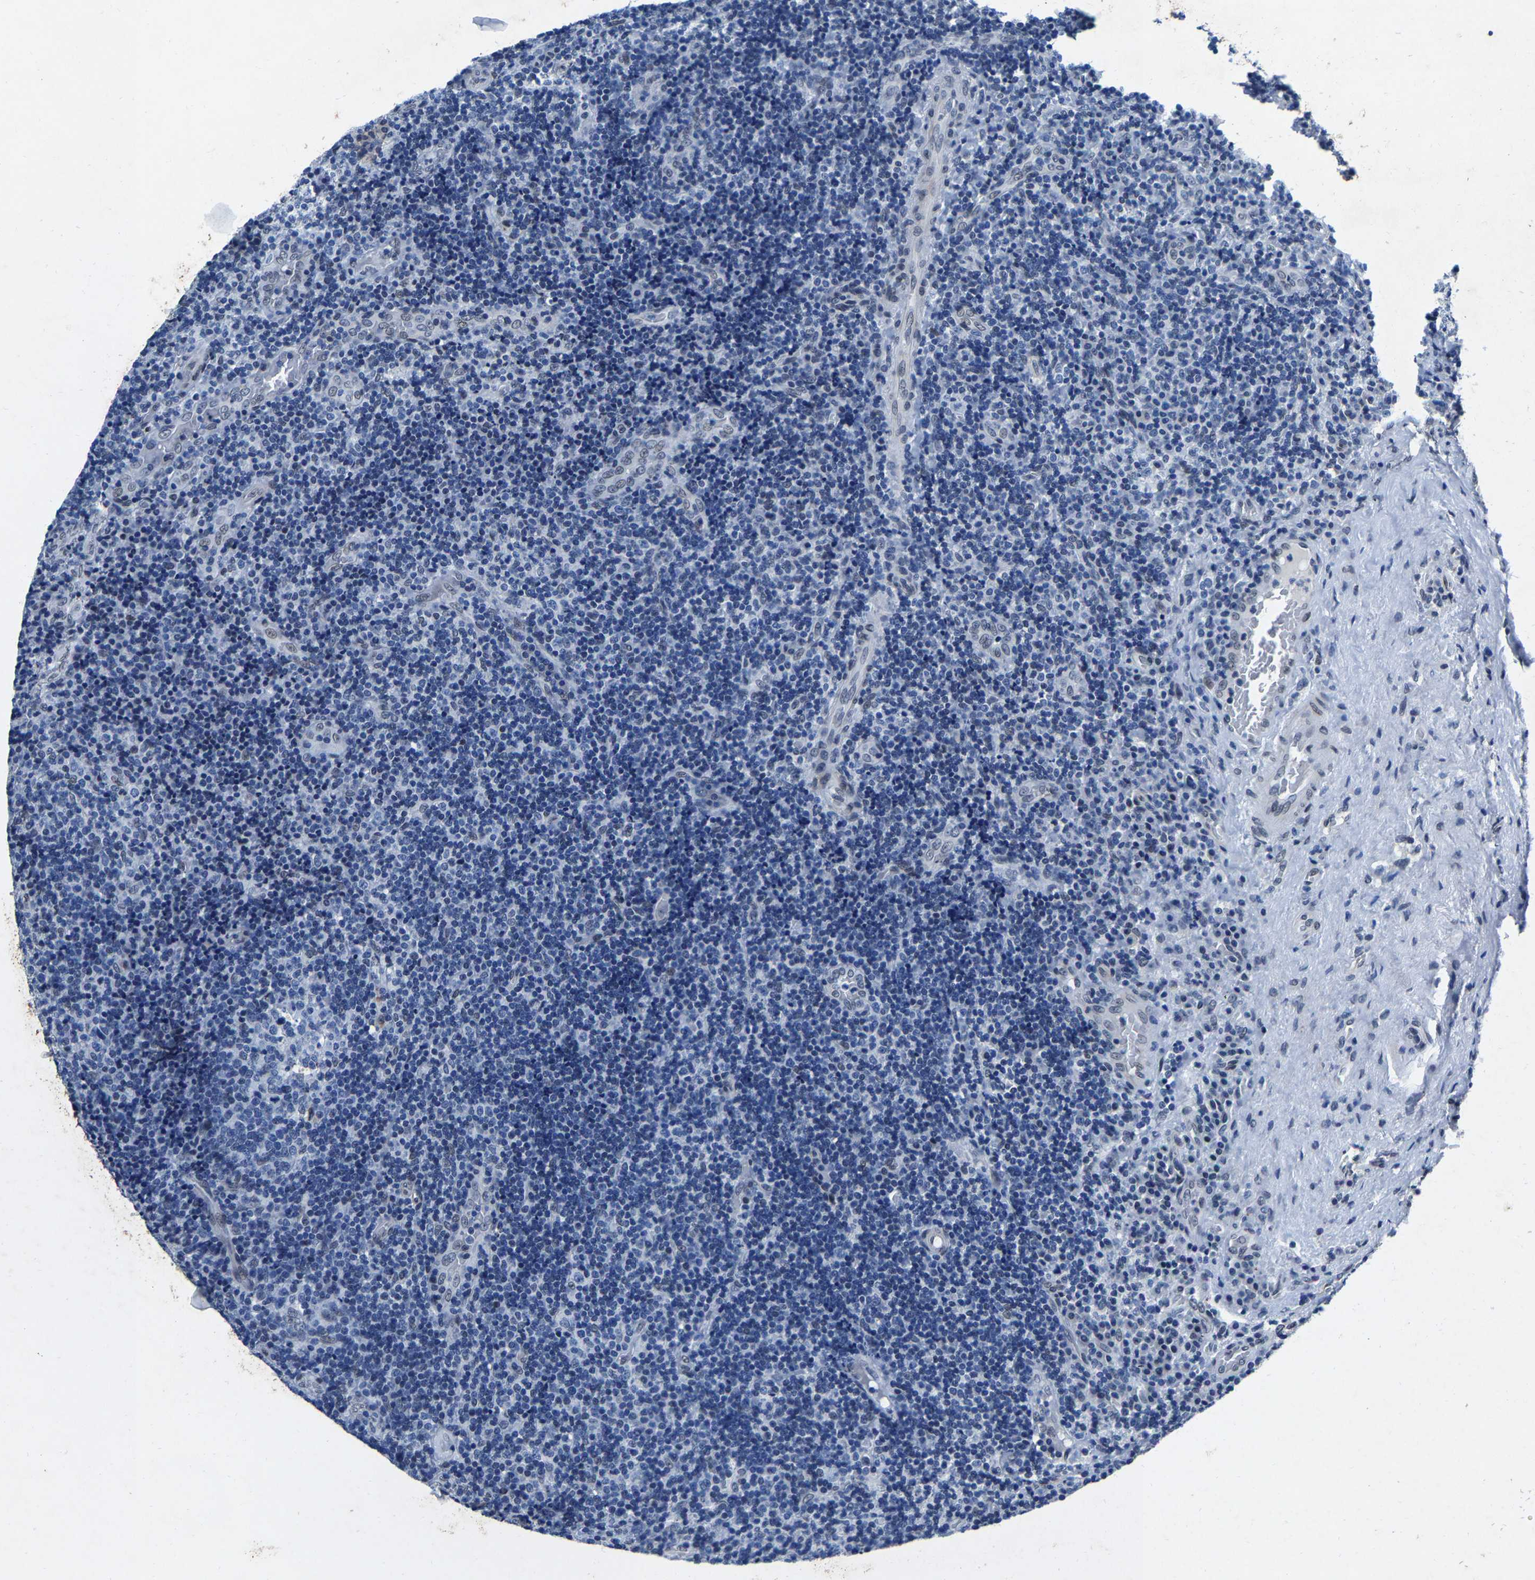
{"staining": {"intensity": "weak", "quantity": "<25%", "location": "nuclear"}, "tissue": "lymphoma", "cell_type": "Tumor cells", "image_type": "cancer", "snomed": [{"axis": "morphology", "description": "Malignant lymphoma, non-Hodgkin's type, High grade"}, {"axis": "topography", "description": "Tonsil"}], "caption": "Immunohistochemistry (IHC) histopathology image of lymphoma stained for a protein (brown), which demonstrates no expression in tumor cells. (DAB (3,3'-diaminobenzidine) immunohistochemistry (IHC) visualized using brightfield microscopy, high magnification).", "gene": "UBN2", "patient": {"sex": "female", "age": 36}}